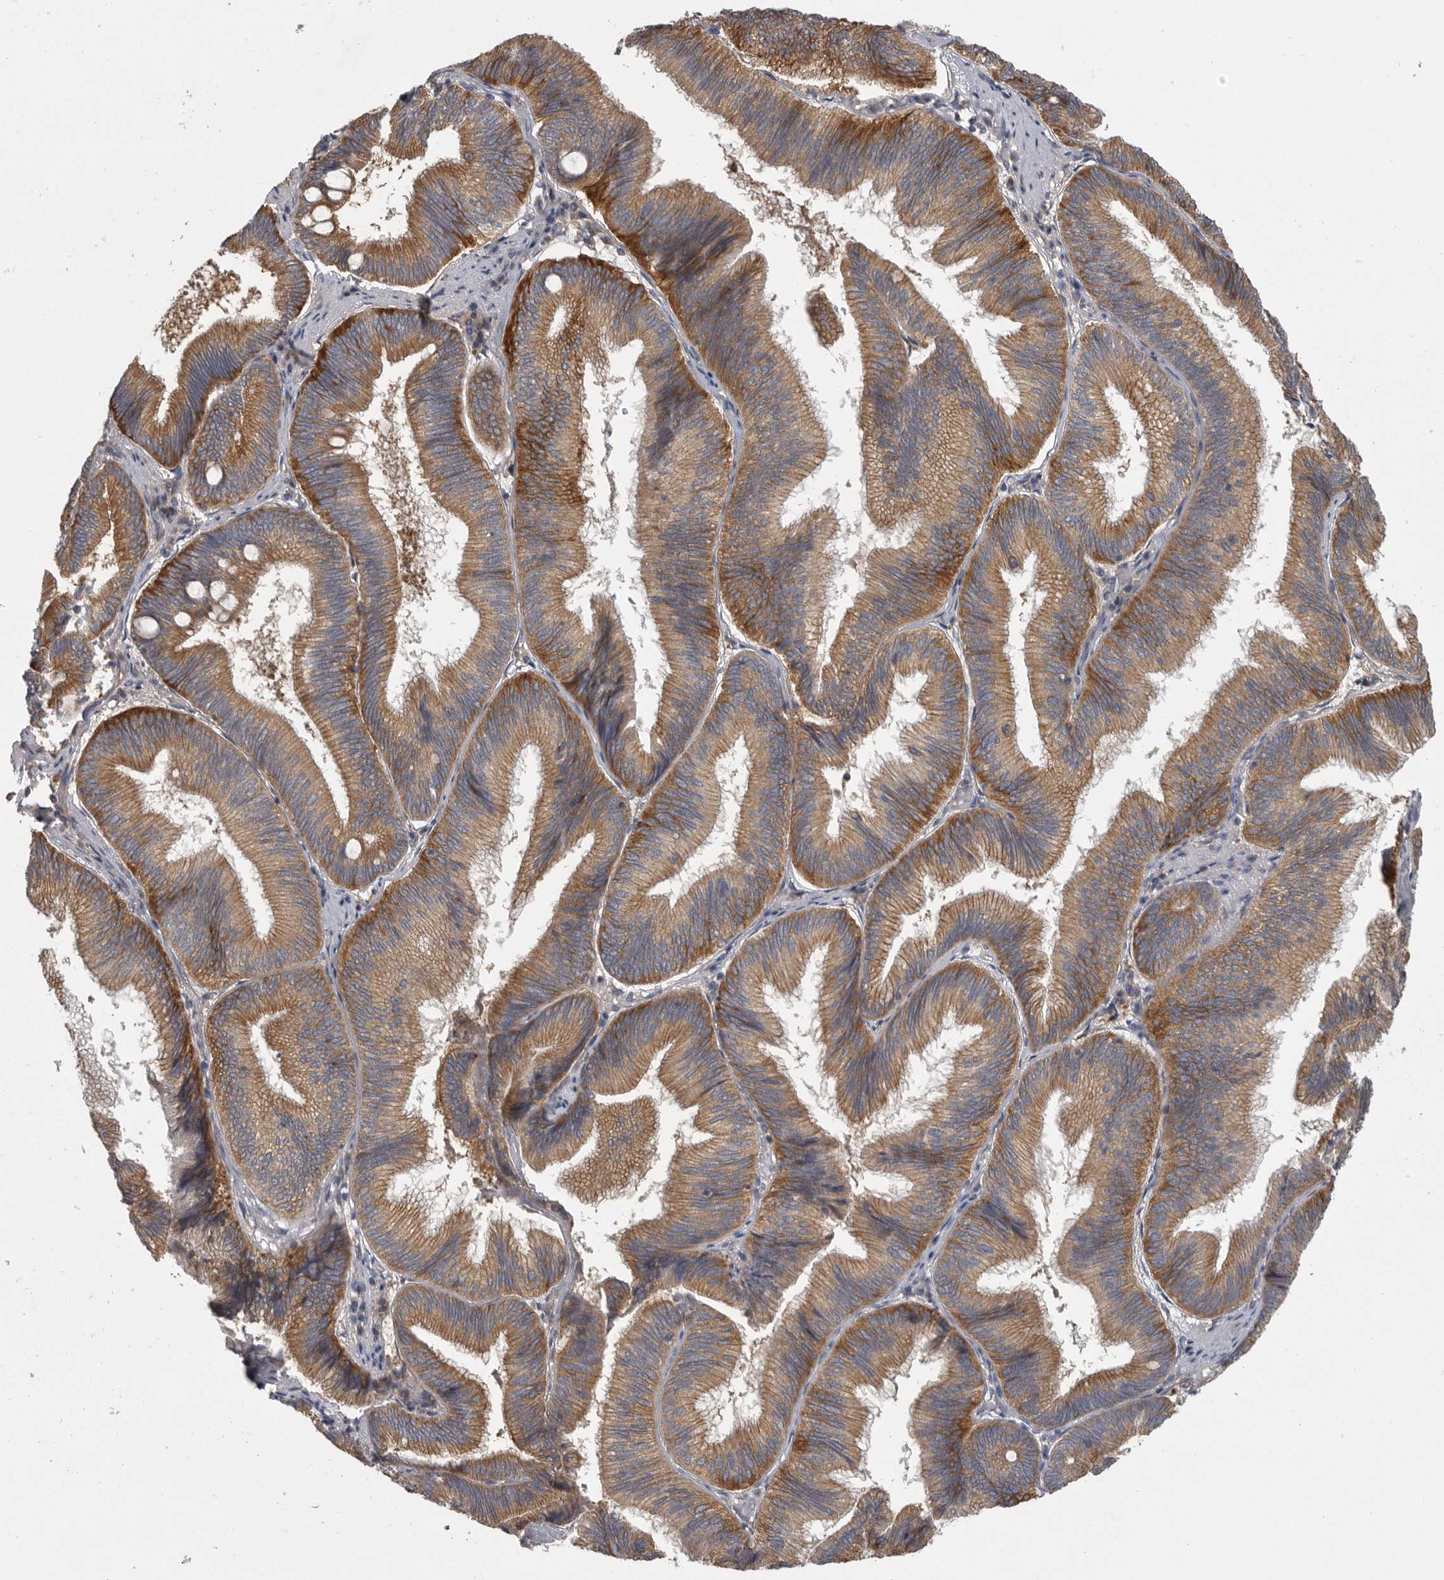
{"staining": {"intensity": "moderate", "quantity": ">75%", "location": "cytoplasmic/membranous"}, "tissue": "pancreatic cancer", "cell_type": "Tumor cells", "image_type": "cancer", "snomed": [{"axis": "morphology", "description": "Adenocarcinoma, NOS"}, {"axis": "topography", "description": "Pancreas"}], "caption": "A medium amount of moderate cytoplasmic/membranous staining is appreciated in approximately >75% of tumor cells in adenocarcinoma (pancreatic) tissue.", "gene": "C1orf109", "patient": {"sex": "male", "age": 82}}